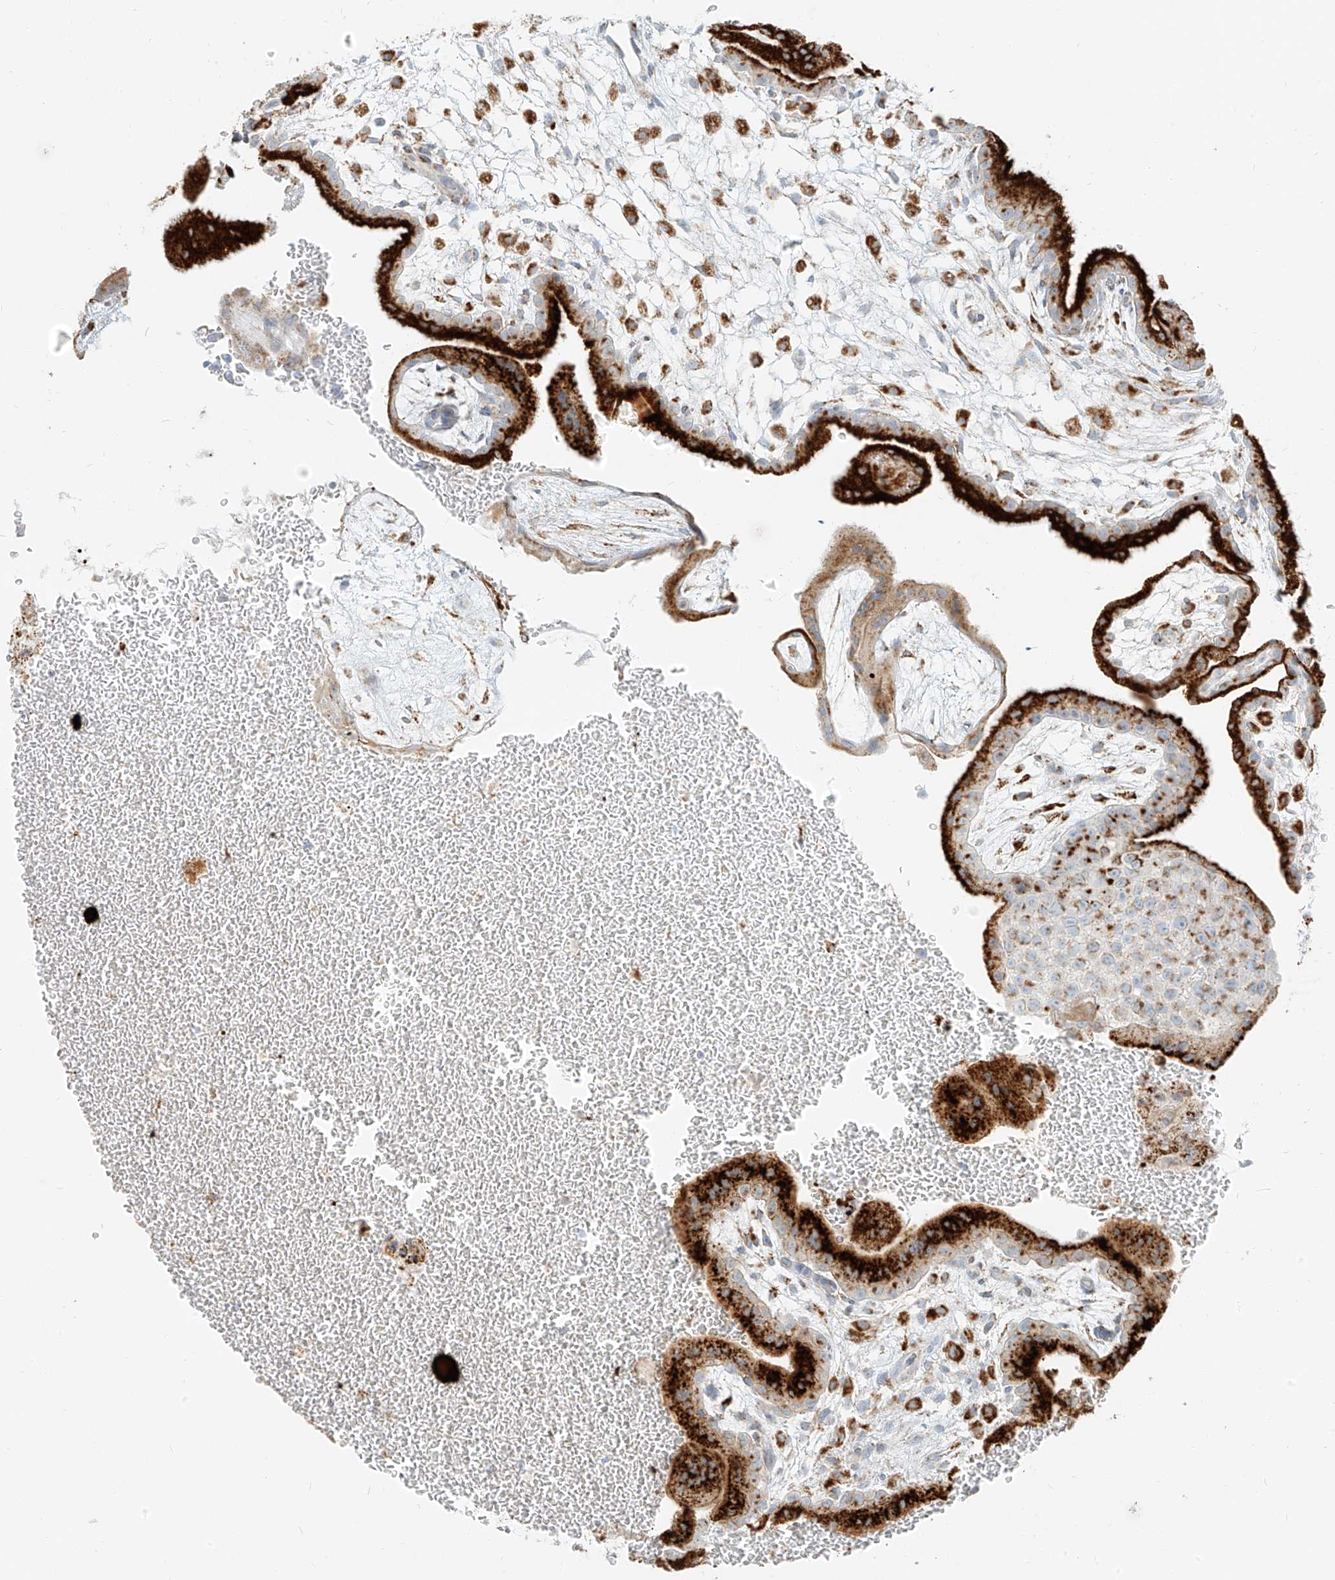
{"staining": {"intensity": "strong", "quantity": ">75%", "location": "cytoplasmic/membranous"}, "tissue": "placenta", "cell_type": "Trophoblastic cells", "image_type": "normal", "snomed": [{"axis": "morphology", "description": "Normal tissue, NOS"}, {"axis": "topography", "description": "Placenta"}], "caption": "The histopathology image shows staining of benign placenta, revealing strong cytoplasmic/membranous protein staining (brown color) within trophoblastic cells.", "gene": "SLC35F6", "patient": {"sex": "female", "age": 35}}